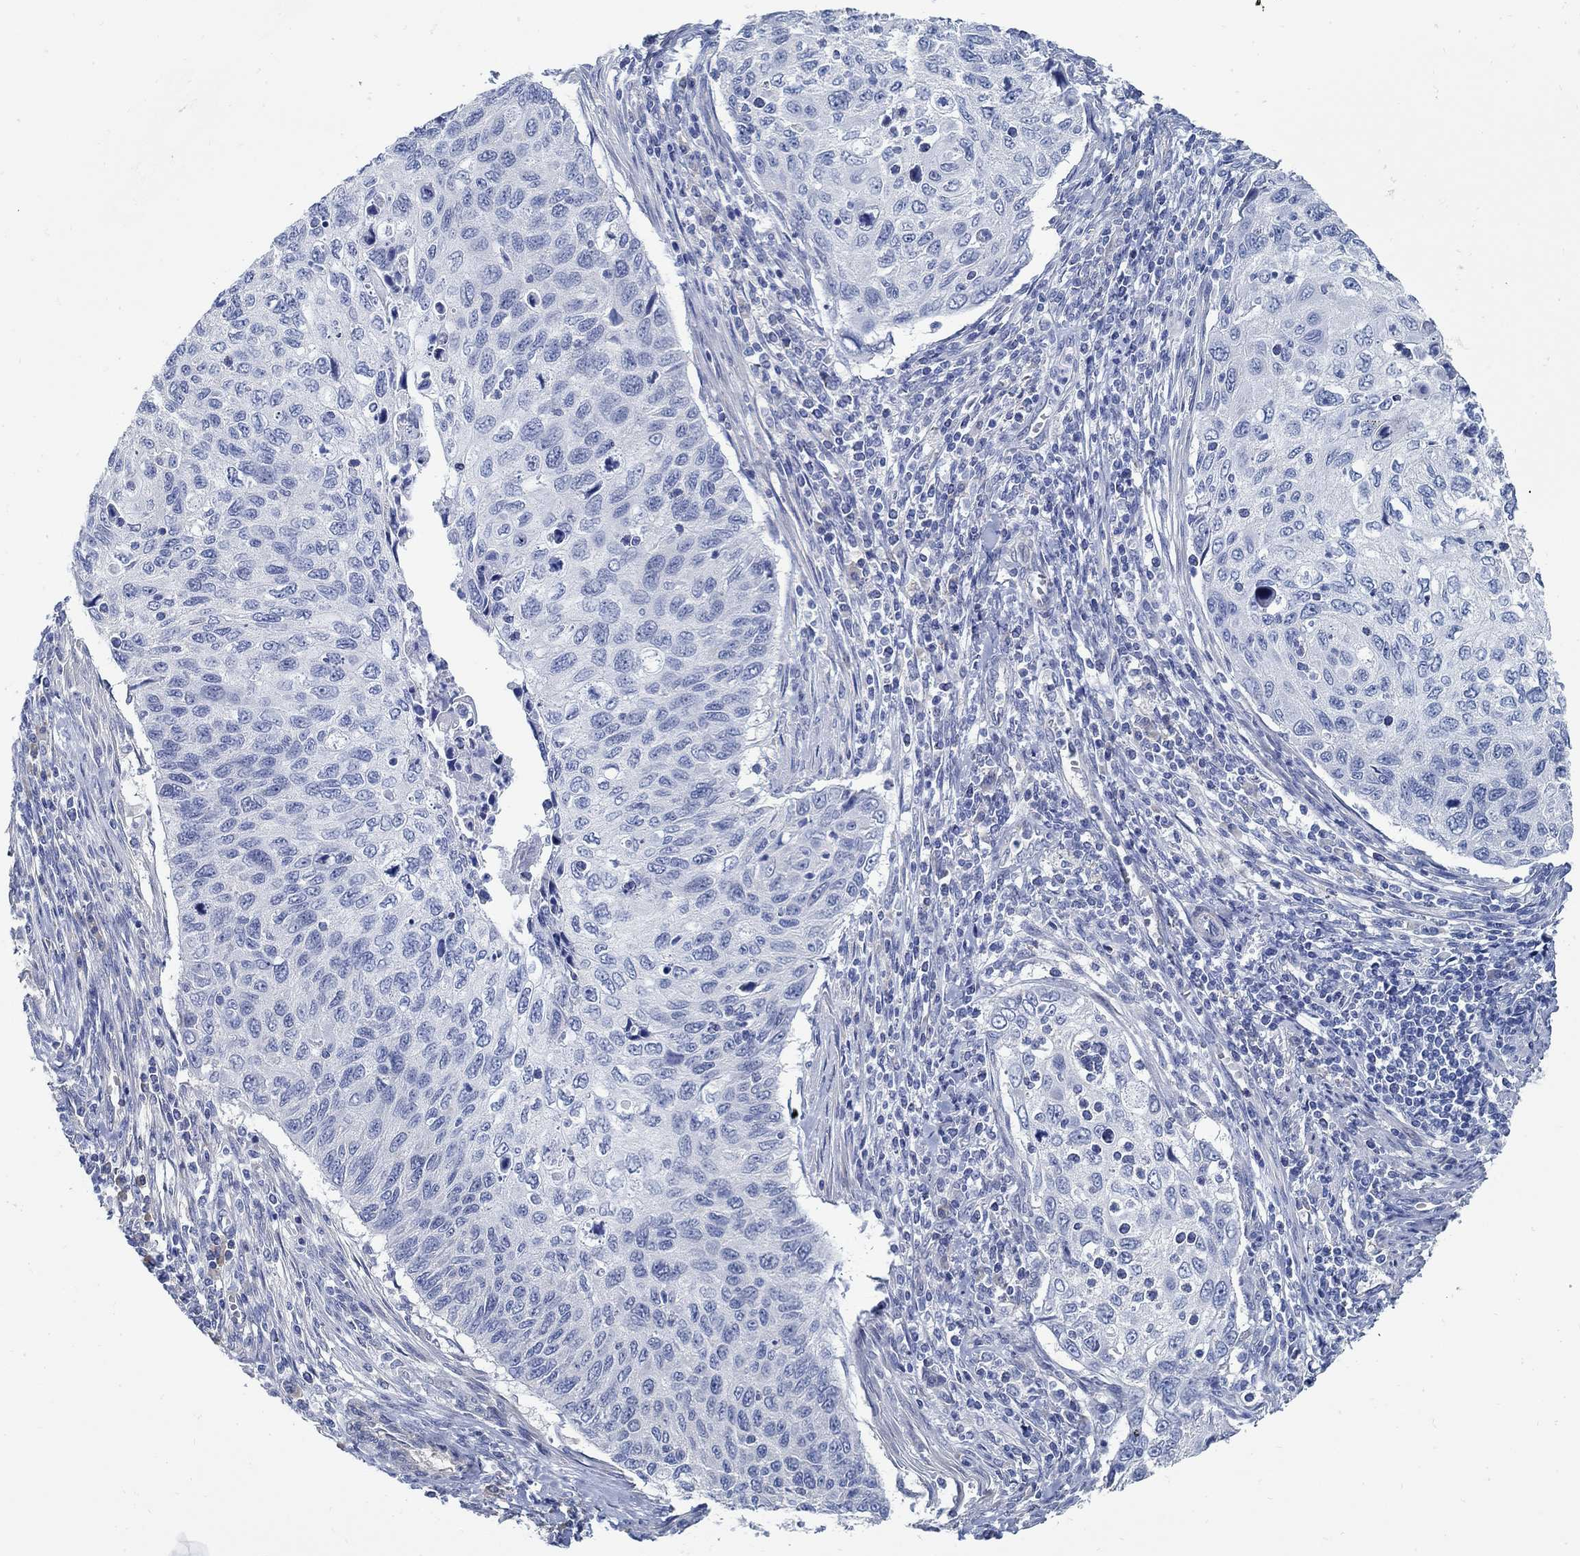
{"staining": {"intensity": "negative", "quantity": "none", "location": "none"}, "tissue": "cervical cancer", "cell_type": "Tumor cells", "image_type": "cancer", "snomed": [{"axis": "morphology", "description": "Squamous cell carcinoma, NOS"}, {"axis": "topography", "description": "Cervix"}], "caption": "This is a micrograph of IHC staining of cervical squamous cell carcinoma, which shows no positivity in tumor cells. (DAB (3,3'-diaminobenzidine) IHC with hematoxylin counter stain).", "gene": "C15orf39", "patient": {"sex": "female", "age": 70}}